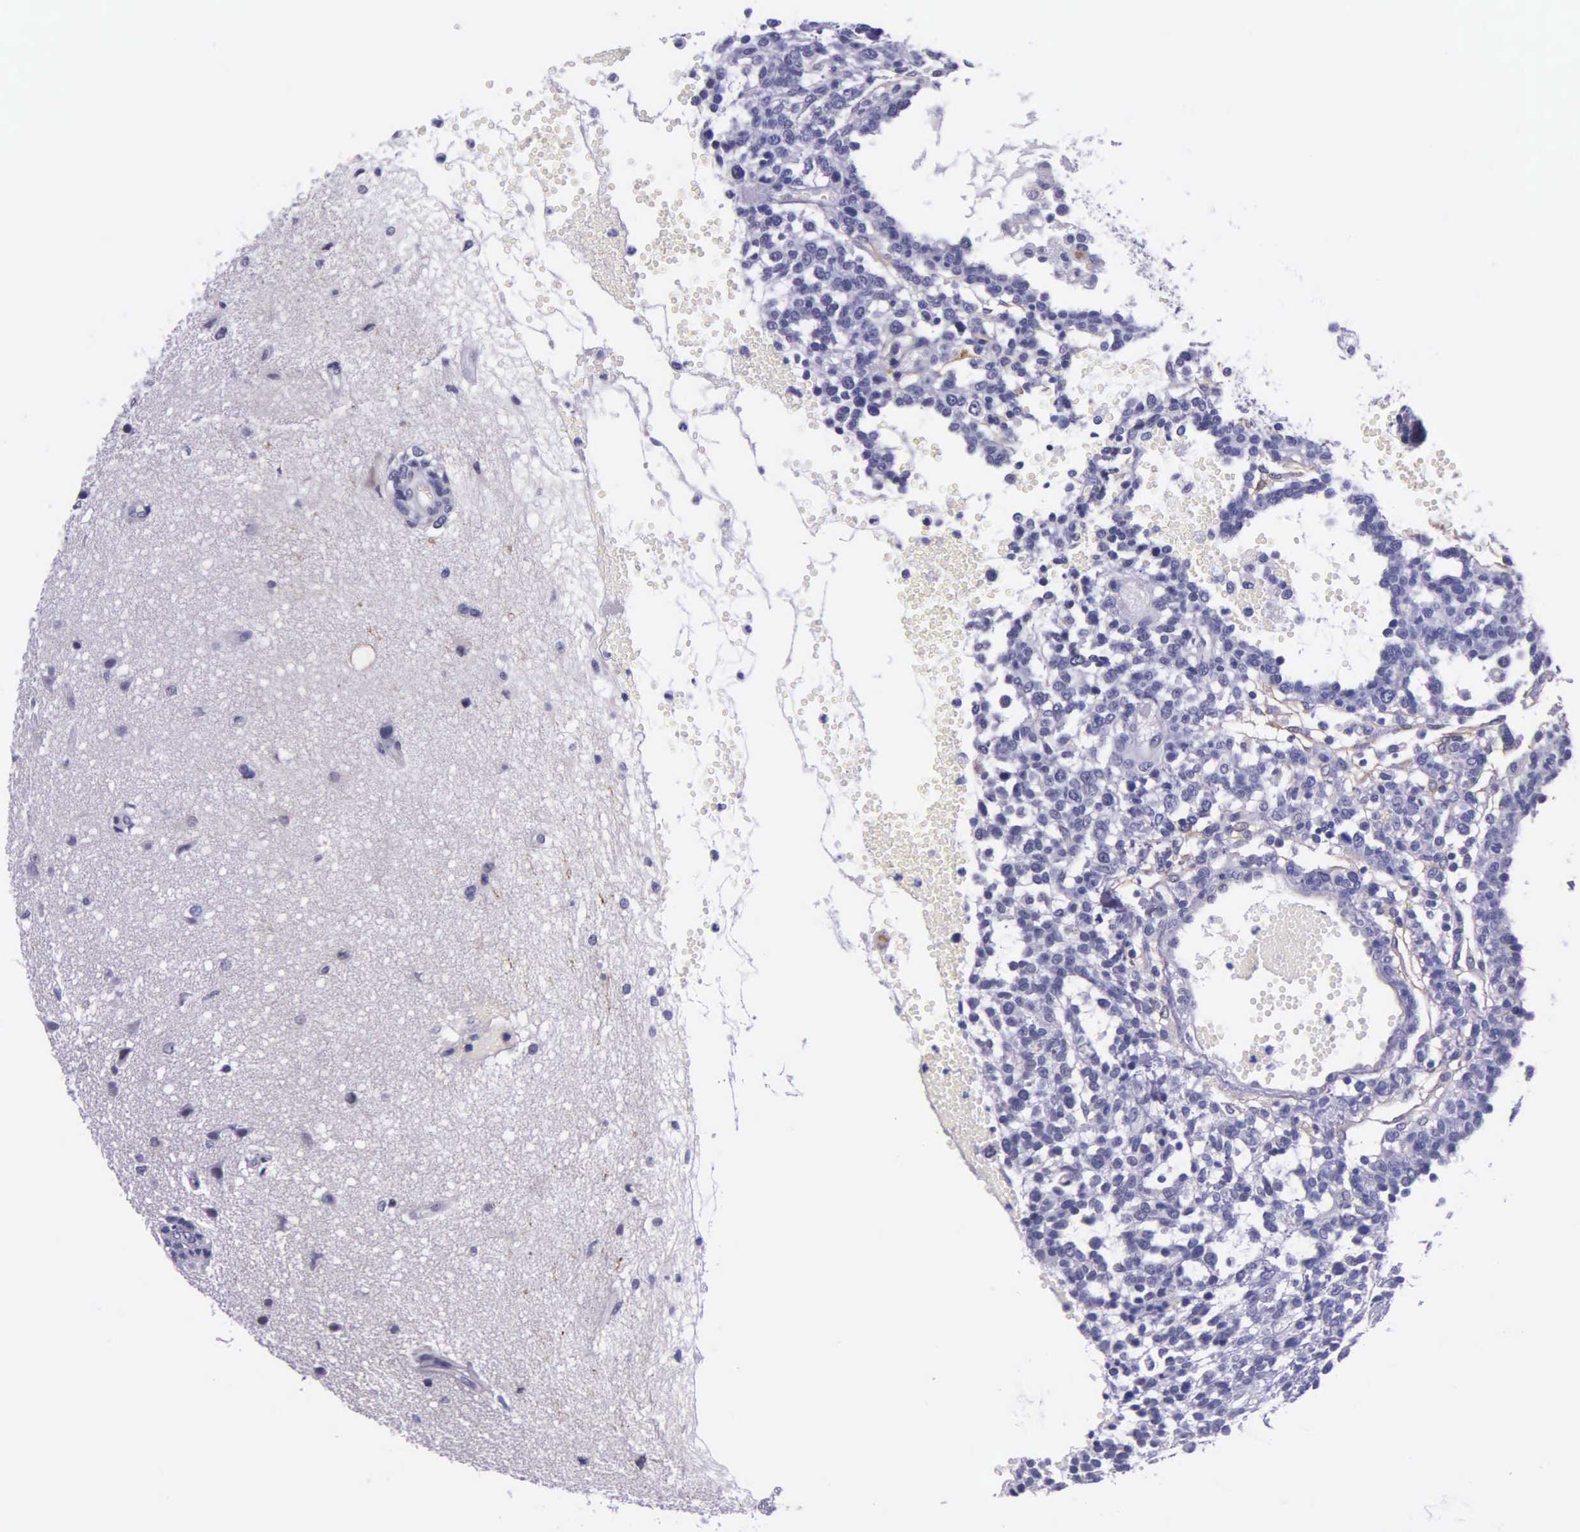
{"staining": {"intensity": "negative", "quantity": "none", "location": "none"}, "tissue": "glioma", "cell_type": "Tumor cells", "image_type": "cancer", "snomed": [{"axis": "morphology", "description": "Glioma, malignant, High grade"}, {"axis": "topography", "description": "Brain"}], "caption": "DAB immunohistochemical staining of human glioma demonstrates no significant positivity in tumor cells. (Brightfield microscopy of DAB (3,3'-diaminobenzidine) immunohistochemistry at high magnification).", "gene": "AHNAK2", "patient": {"sex": "male", "age": 66}}